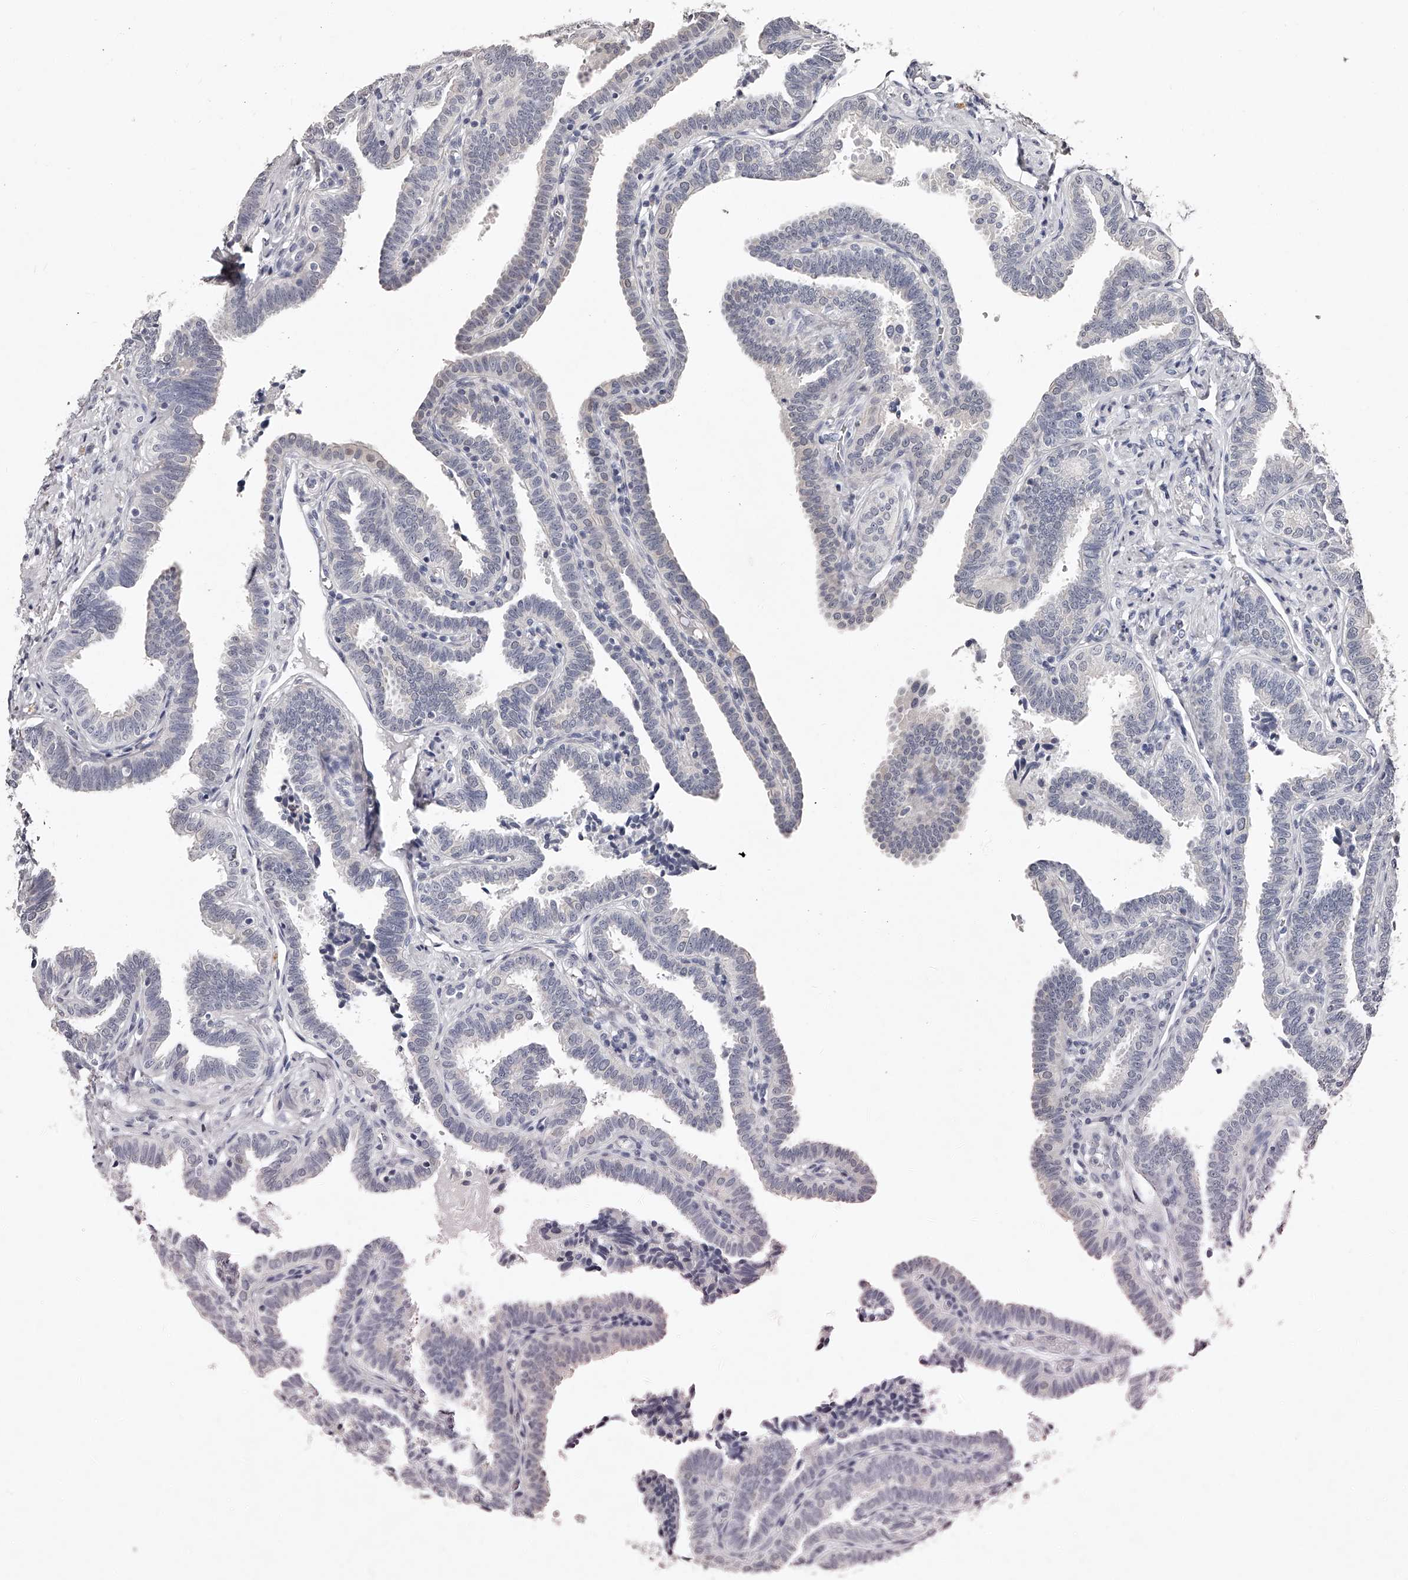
{"staining": {"intensity": "negative", "quantity": "none", "location": "none"}, "tissue": "fallopian tube", "cell_type": "Glandular cells", "image_type": "normal", "snomed": [{"axis": "morphology", "description": "Normal tissue, NOS"}, {"axis": "topography", "description": "Fallopian tube"}], "caption": "DAB immunohistochemical staining of benign fallopian tube shows no significant staining in glandular cells.", "gene": "NT5DC1", "patient": {"sex": "female", "age": 39}}